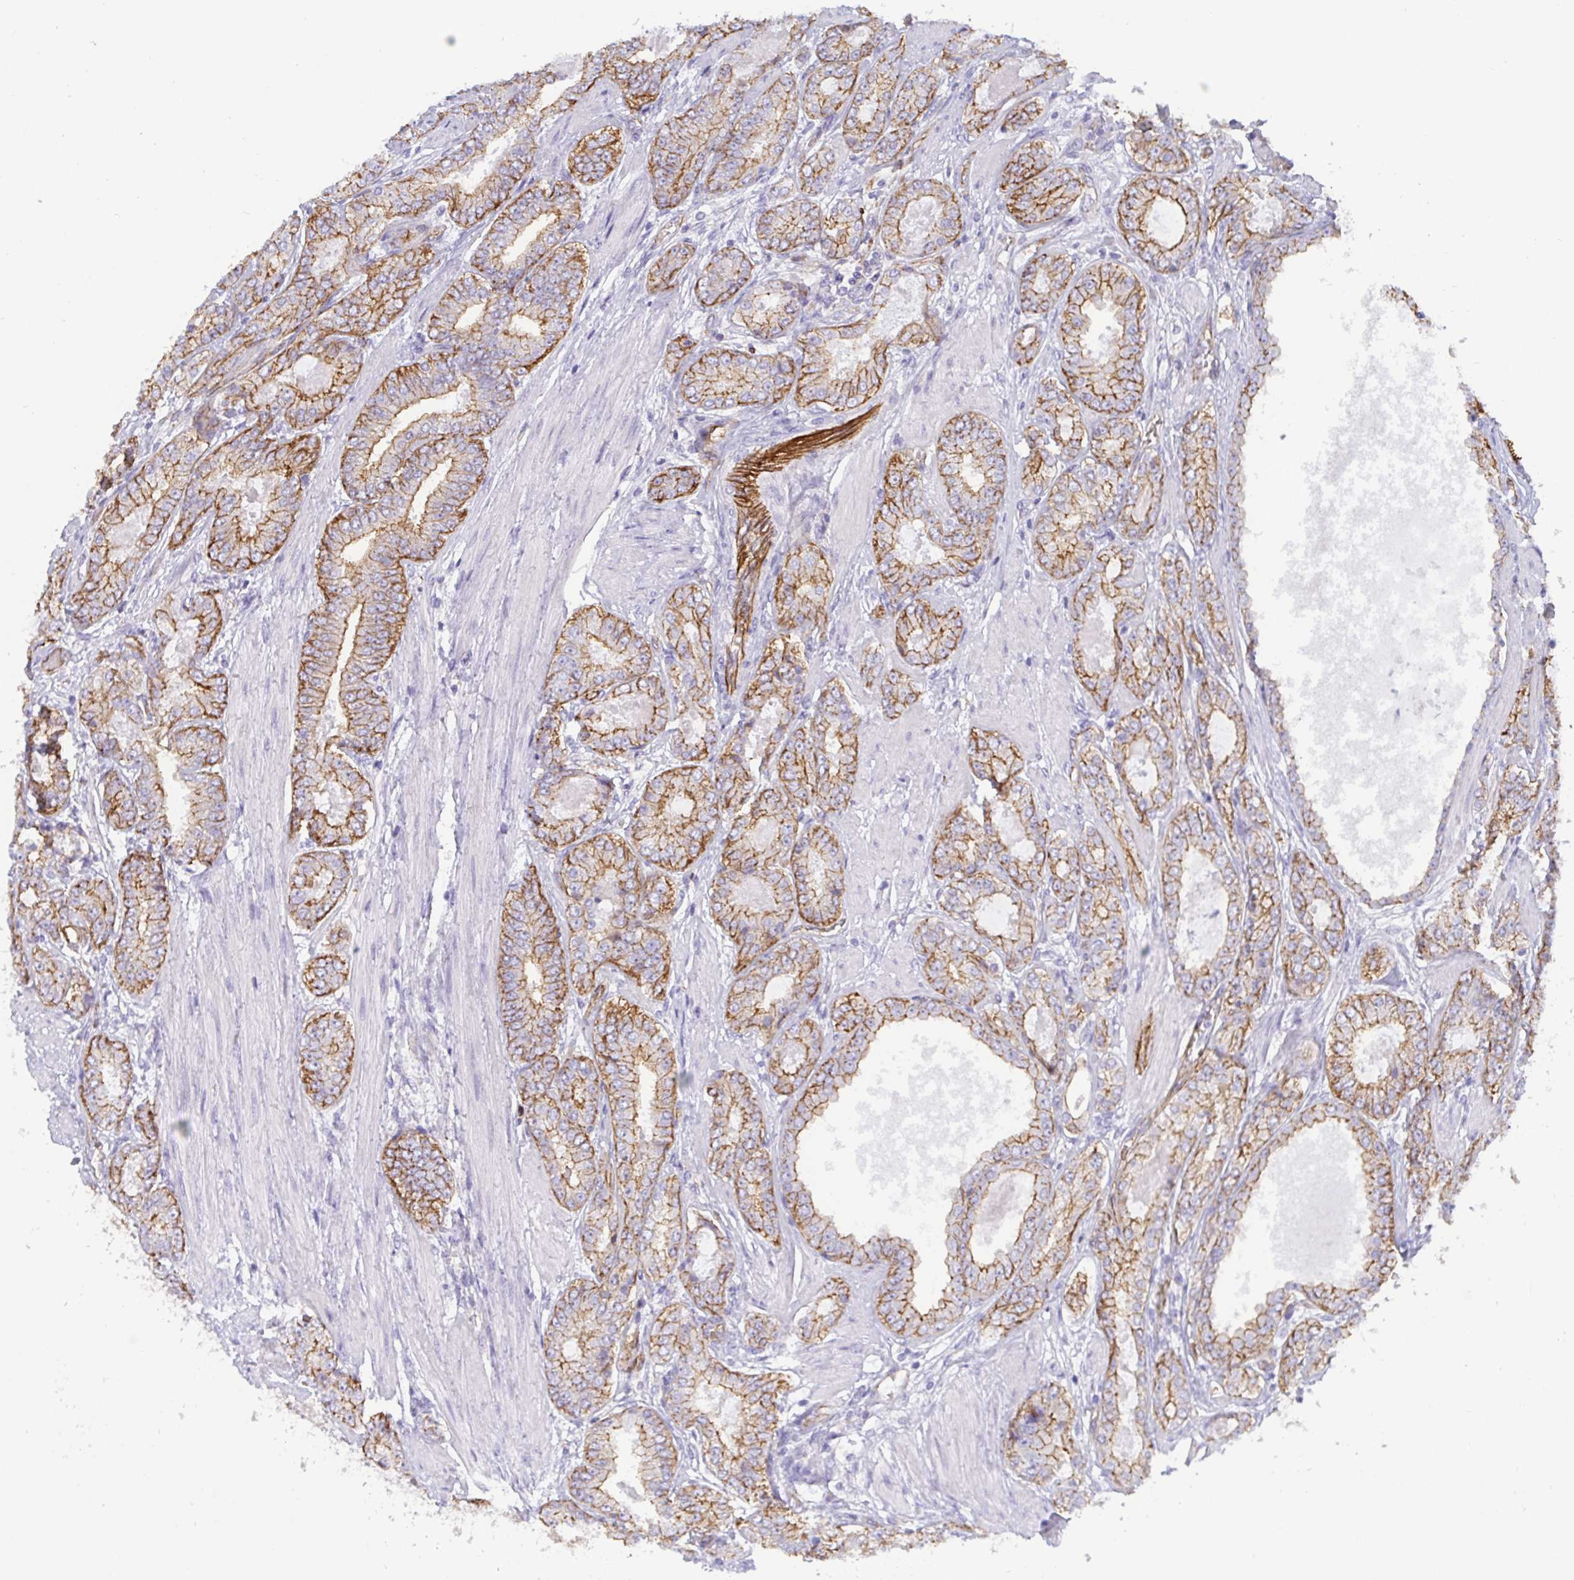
{"staining": {"intensity": "moderate", "quantity": ">75%", "location": "cytoplasmic/membranous"}, "tissue": "prostate cancer", "cell_type": "Tumor cells", "image_type": "cancer", "snomed": [{"axis": "morphology", "description": "Adenocarcinoma, High grade"}, {"axis": "topography", "description": "Prostate"}], "caption": "Human high-grade adenocarcinoma (prostate) stained with a brown dye exhibits moderate cytoplasmic/membranous positive expression in about >75% of tumor cells.", "gene": "LIMA1", "patient": {"sex": "male", "age": 63}}